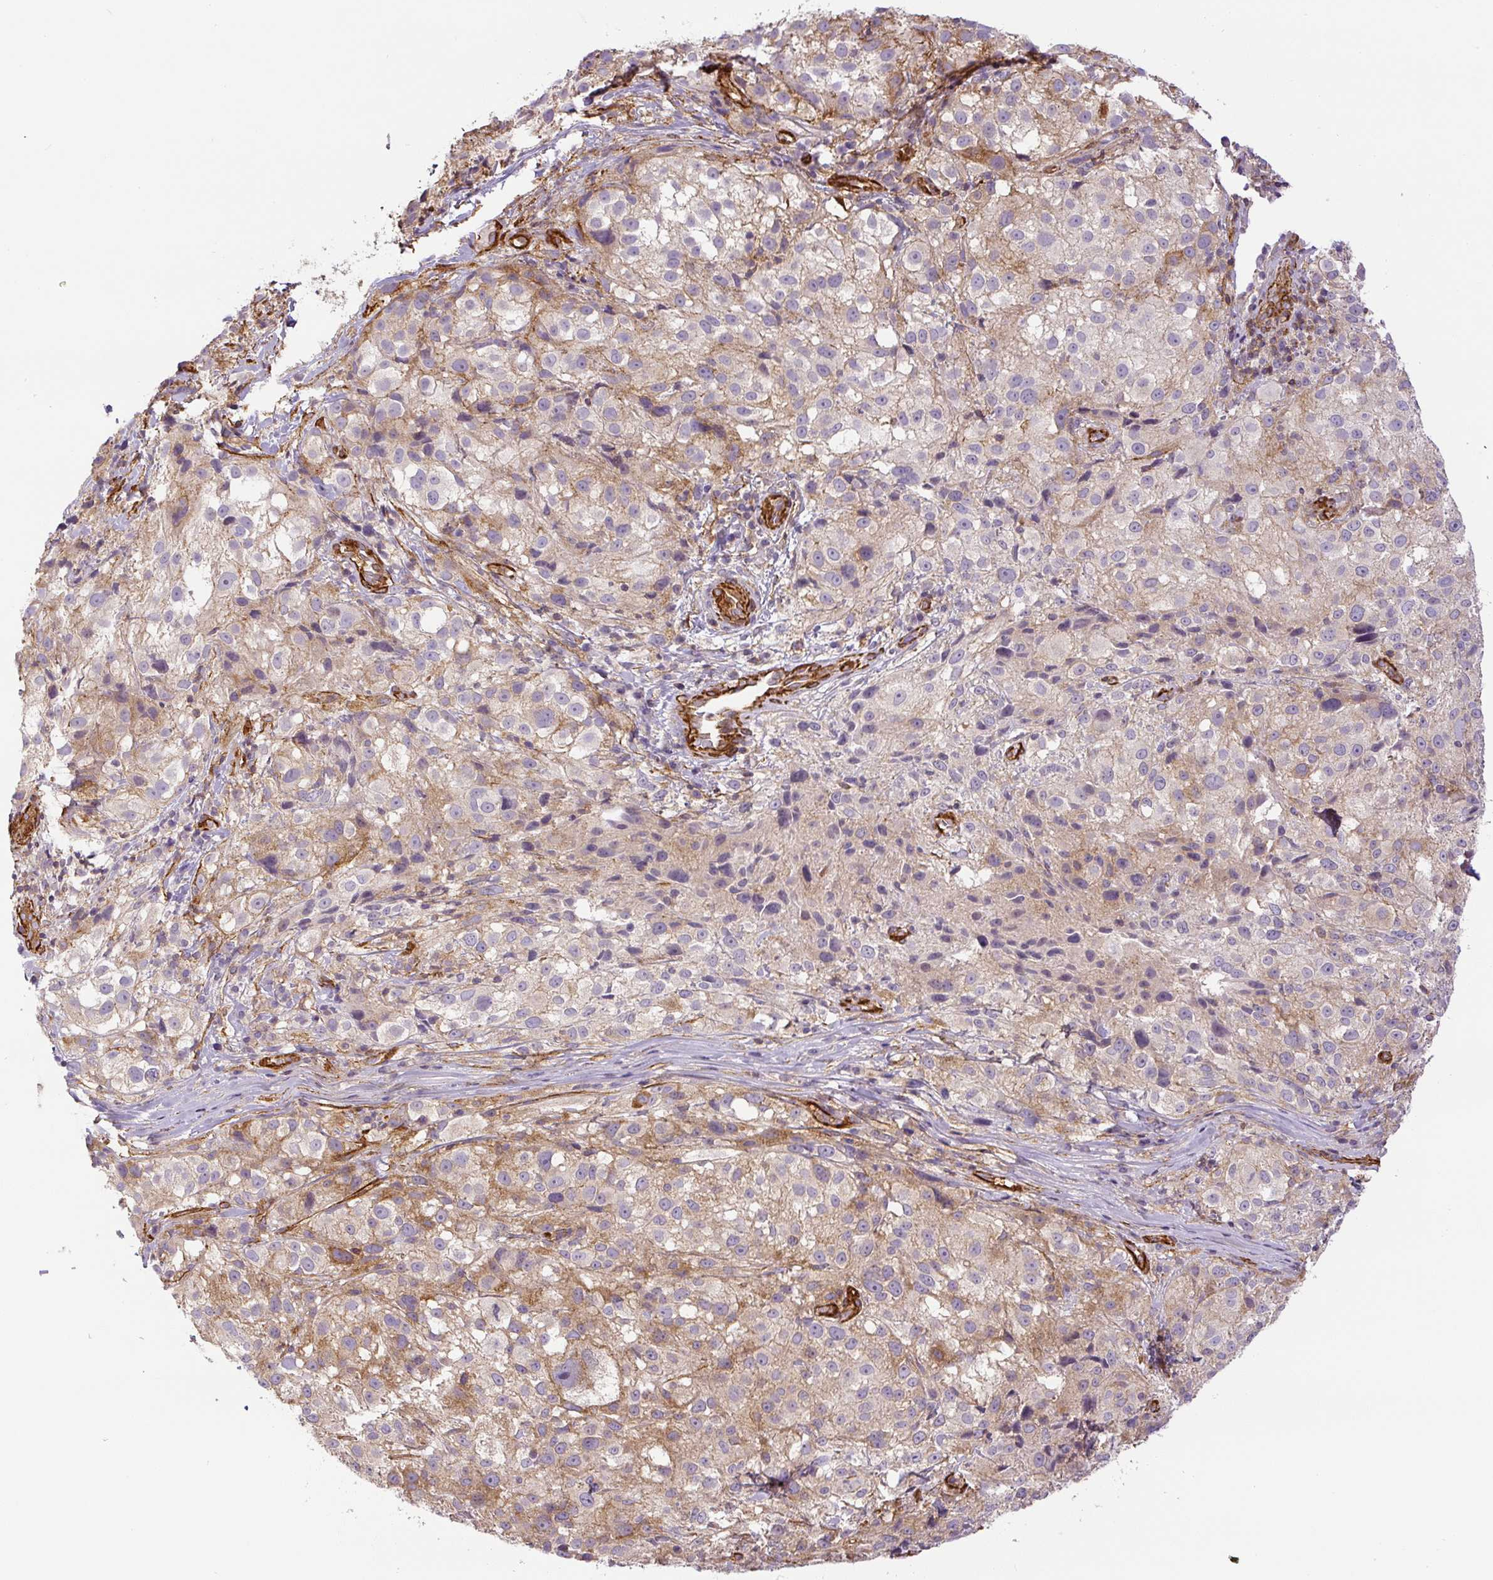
{"staining": {"intensity": "moderate", "quantity": "25%-75%", "location": "cytoplasmic/membranous"}, "tissue": "melanoma", "cell_type": "Tumor cells", "image_type": "cancer", "snomed": [{"axis": "morphology", "description": "Necrosis, NOS"}, {"axis": "morphology", "description": "Malignant melanoma, NOS"}, {"axis": "topography", "description": "Skin"}], "caption": "Human malignant melanoma stained with a protein marker reveals moderate staining in tumor cells.", "gene": "MYL12A", "patient": {"sex": "female", "age": 87}}